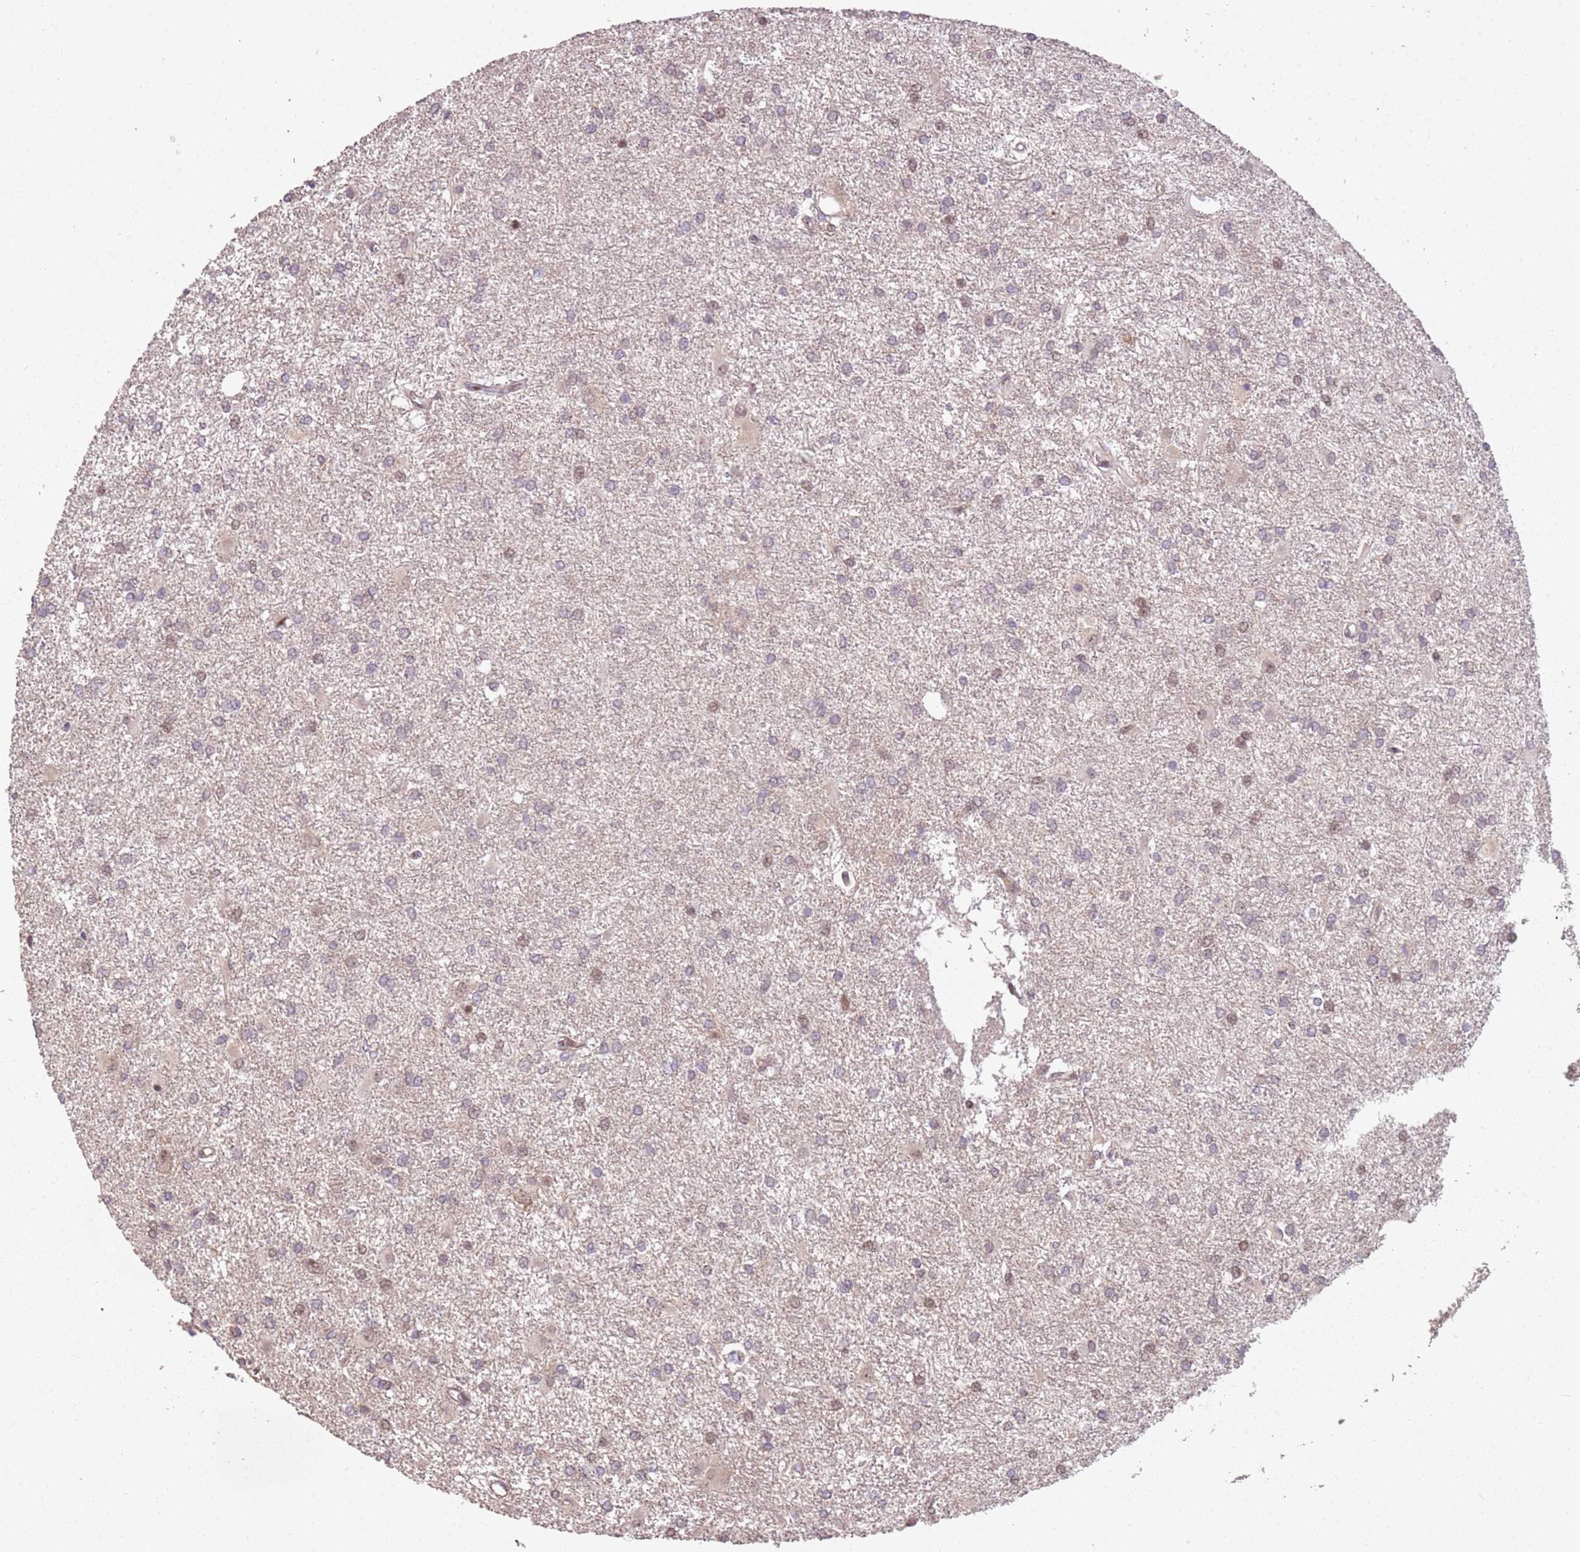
{"staining": {"intensity": "weak", "quantity": "<25%", "location": "nuclear"}, "tissue": "glioma", "cell_type": "Tumor cells", "image_type": "cancer", "snomed": [{"axis": "morphology", "description": "Glioma, malignant, High grade"}, {"axis": "topography", "description": "Brain"}], "caption": "High power microscopy micrograph of an IHC photomicrograph of glioma, revealing no significant expression in tumor cells.", "gene": "CHURC1", "patient": {"sex": "female", "age": 50}}